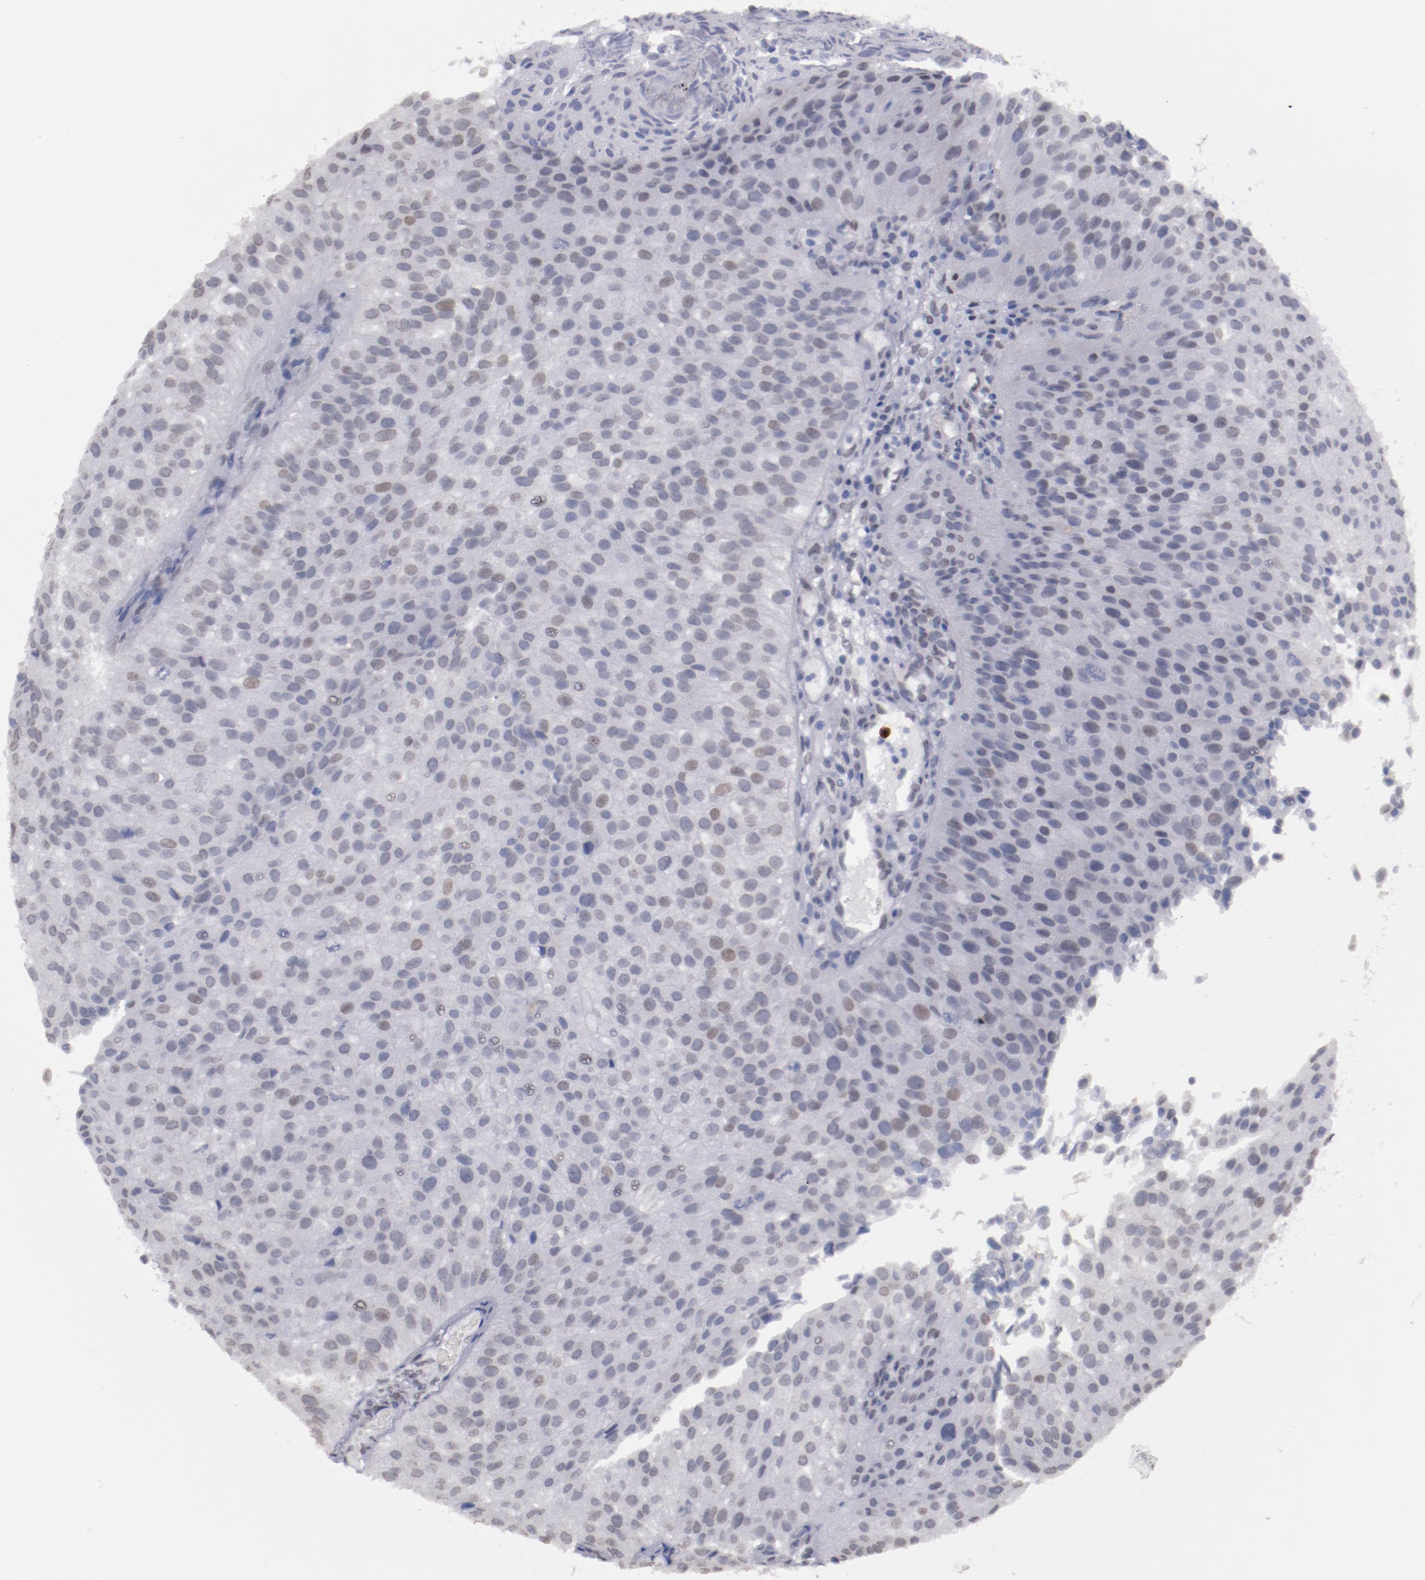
{"staining": {"intensity": "weak", "quantity": "25%-75%", "location": "nuclear"}, "tissue": "urothelial cancer", "cell_type": "Tumor cells", "image_type": "cancer", "snomed": [{"axis": "morphology", "description": "Urothelial carcinoma, Low grade"}, {"axis": "topography", "description": "Urinary bladder"}], "caption": "Immunohistochemical staining of low-grade urothelial carcinoma exhibits low levels of weak nuclear protein positivity in approximately 25%-75% of tumor cells. The staining was performed using DAB (3,3'-diaminobenzidine), with brown indicating positive protein expression. Nuclei are stained blue with hematoxylin.", "gene": "IRF4", "patient": {"sex": "female", "age": 89}}